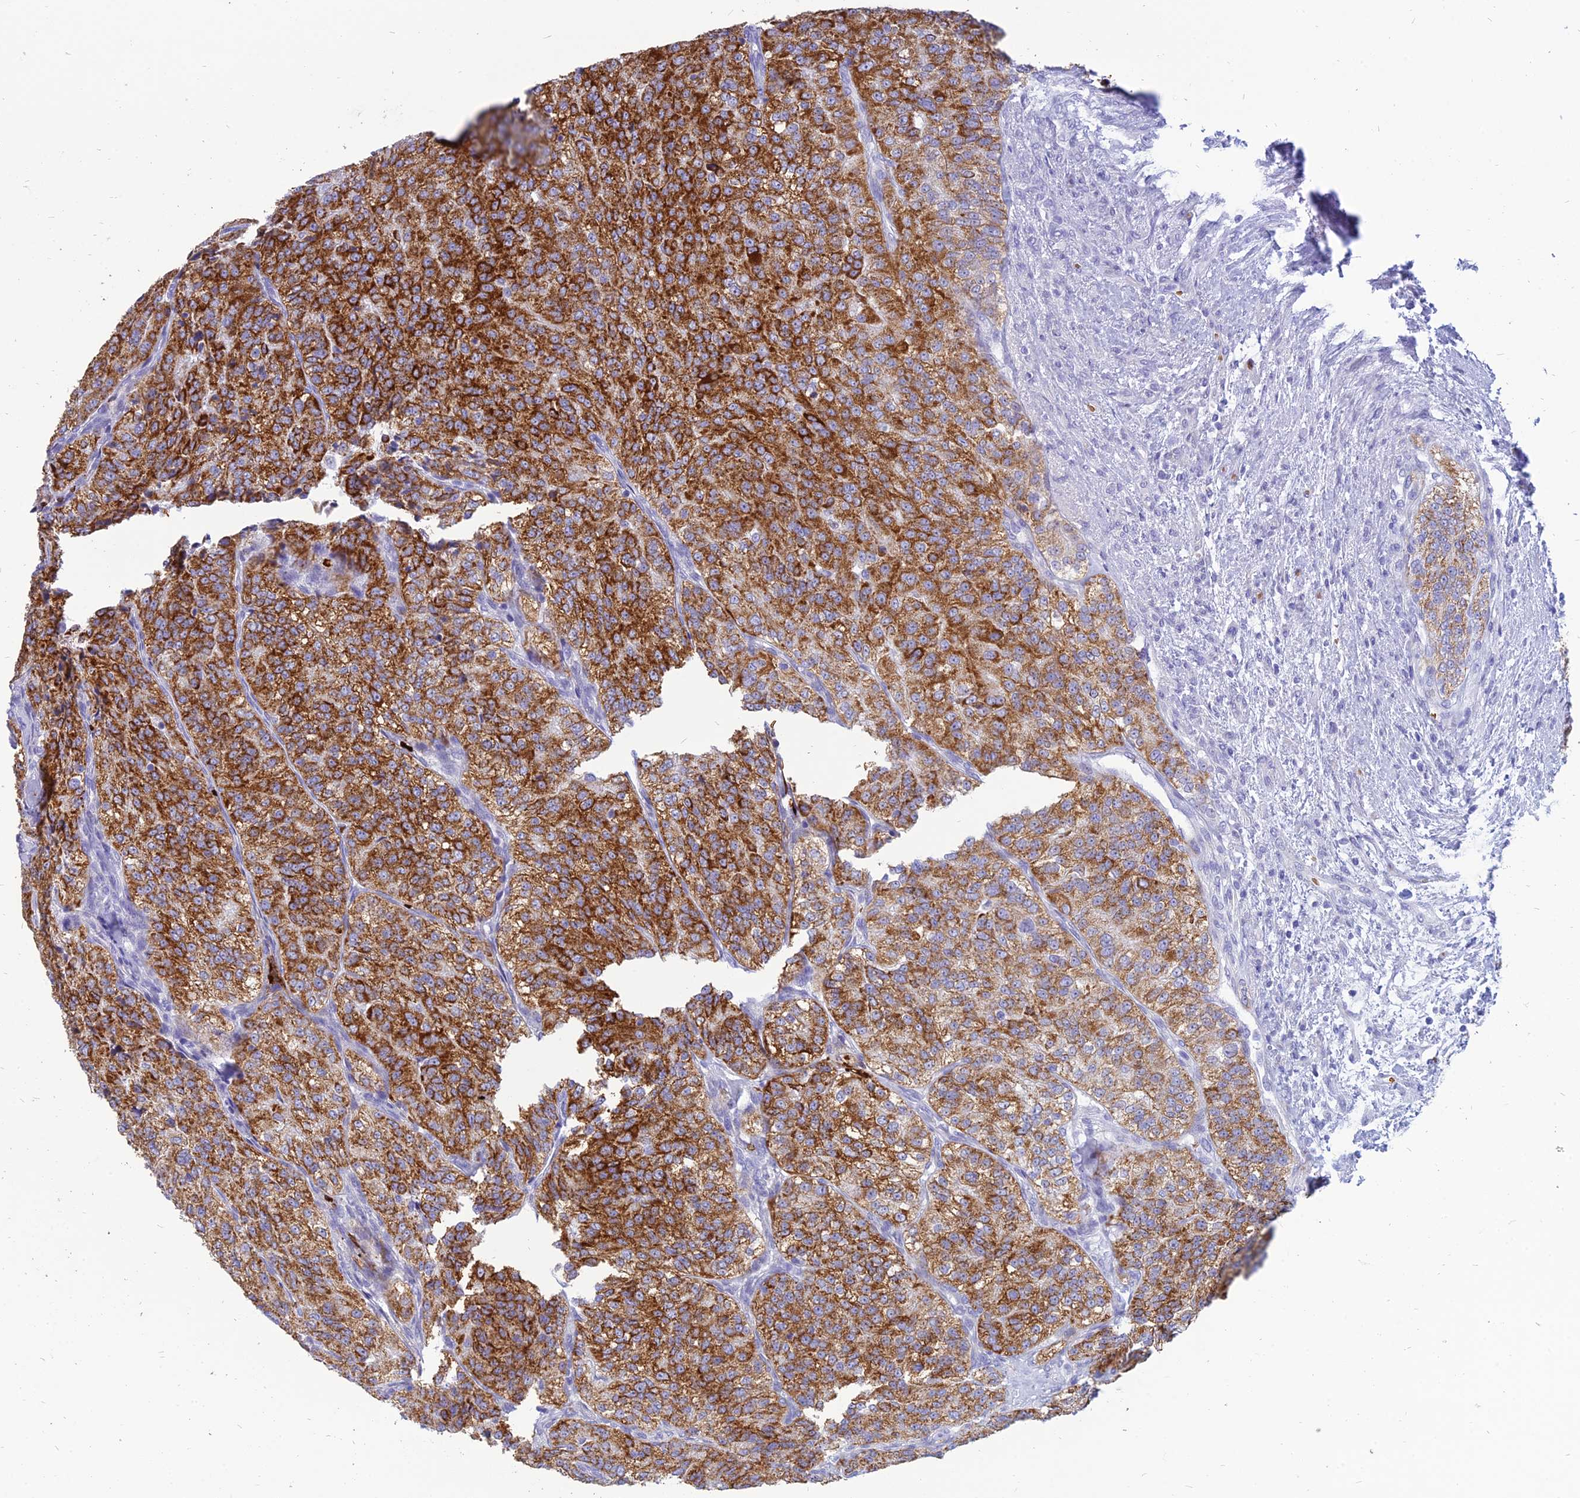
{"staining": {"intensity": "strong", "quantity": ">75%", "location": "cytoplasmic/membranous"}, "tissue": "renal cancer", "cell_type": "Tumor cells", "image_type": "cancer", "snomed": [{"axis": "morphology", "description": "Adenocarcinoma, NOS"}, {"axis": "topography", "description": "Kidney"}], "caption": "Immunohistochemical staining of renal adenocarcinoma demonstrates strong cytoplasmic/membranous protein staining in approximately >75% of tumor cells. The staining was performed using DAB (3,3'-diaminobenzidine) to visualize the protein expression in brown, while the nuclei were stained in blue with hematoxylin (Magnification: 20x).", "gene": "HHAT", "patient": {"sex": "female", "age": 63}}